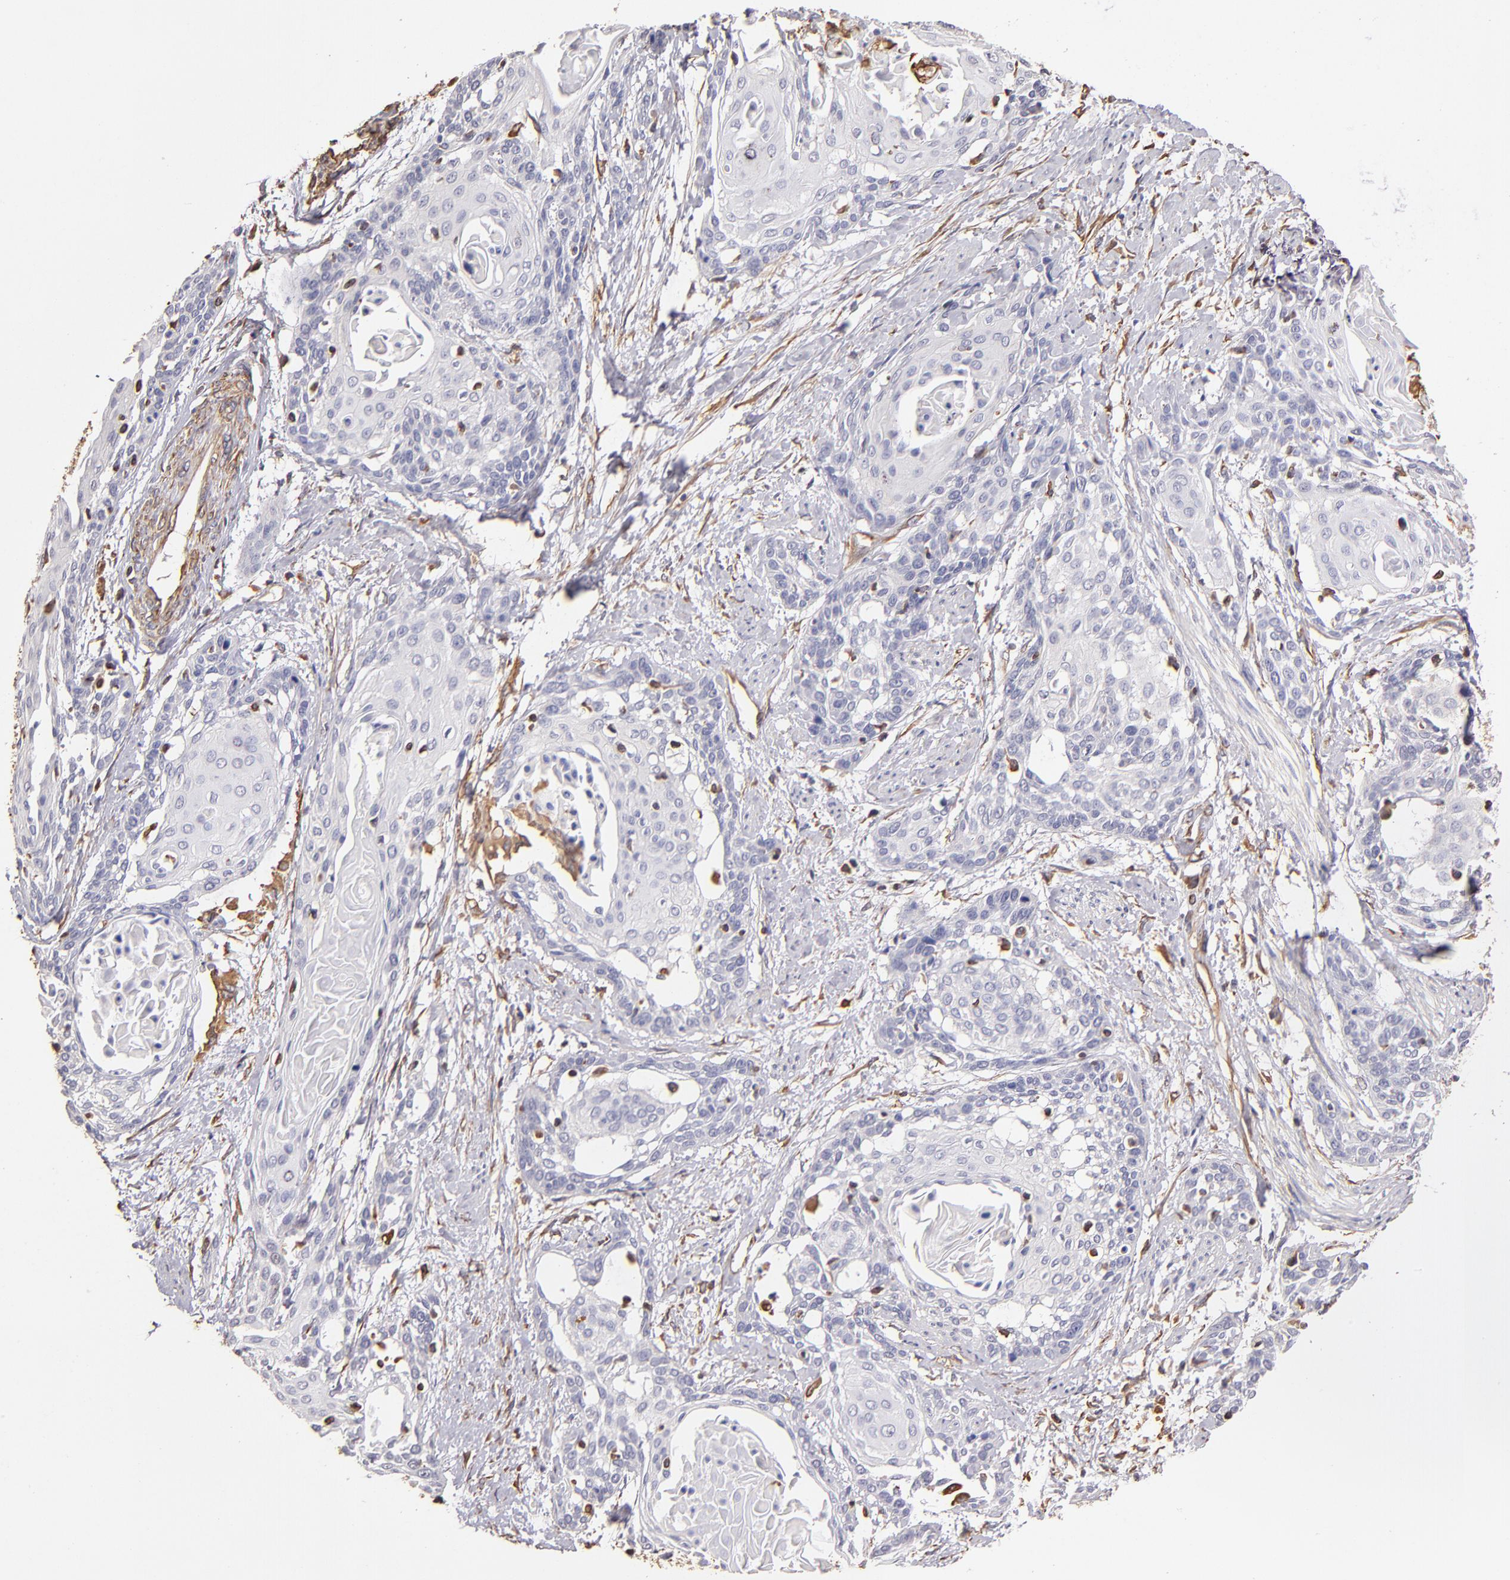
{"staining": {"intensity": "negative", "quantity": "none", "location": "none"}, "tissue": "cervical cancer", "cell_type": "Tumor cells", "image_type": "cancer", "snomed": [{"axis": "morphology", "description": "Squamous cell carcinoma, NOS"}, {"axis": "topography", "description": "Cervix"}], "caption": "Immunohistochemistry (IHC) histopathology image of neoplastic tissue: human cervical cancer stained with DAB demonstrates no significant protein expression in tumor cells.", "gene": "ABCC1", "patient": {"sex": "female", "age": 57}}